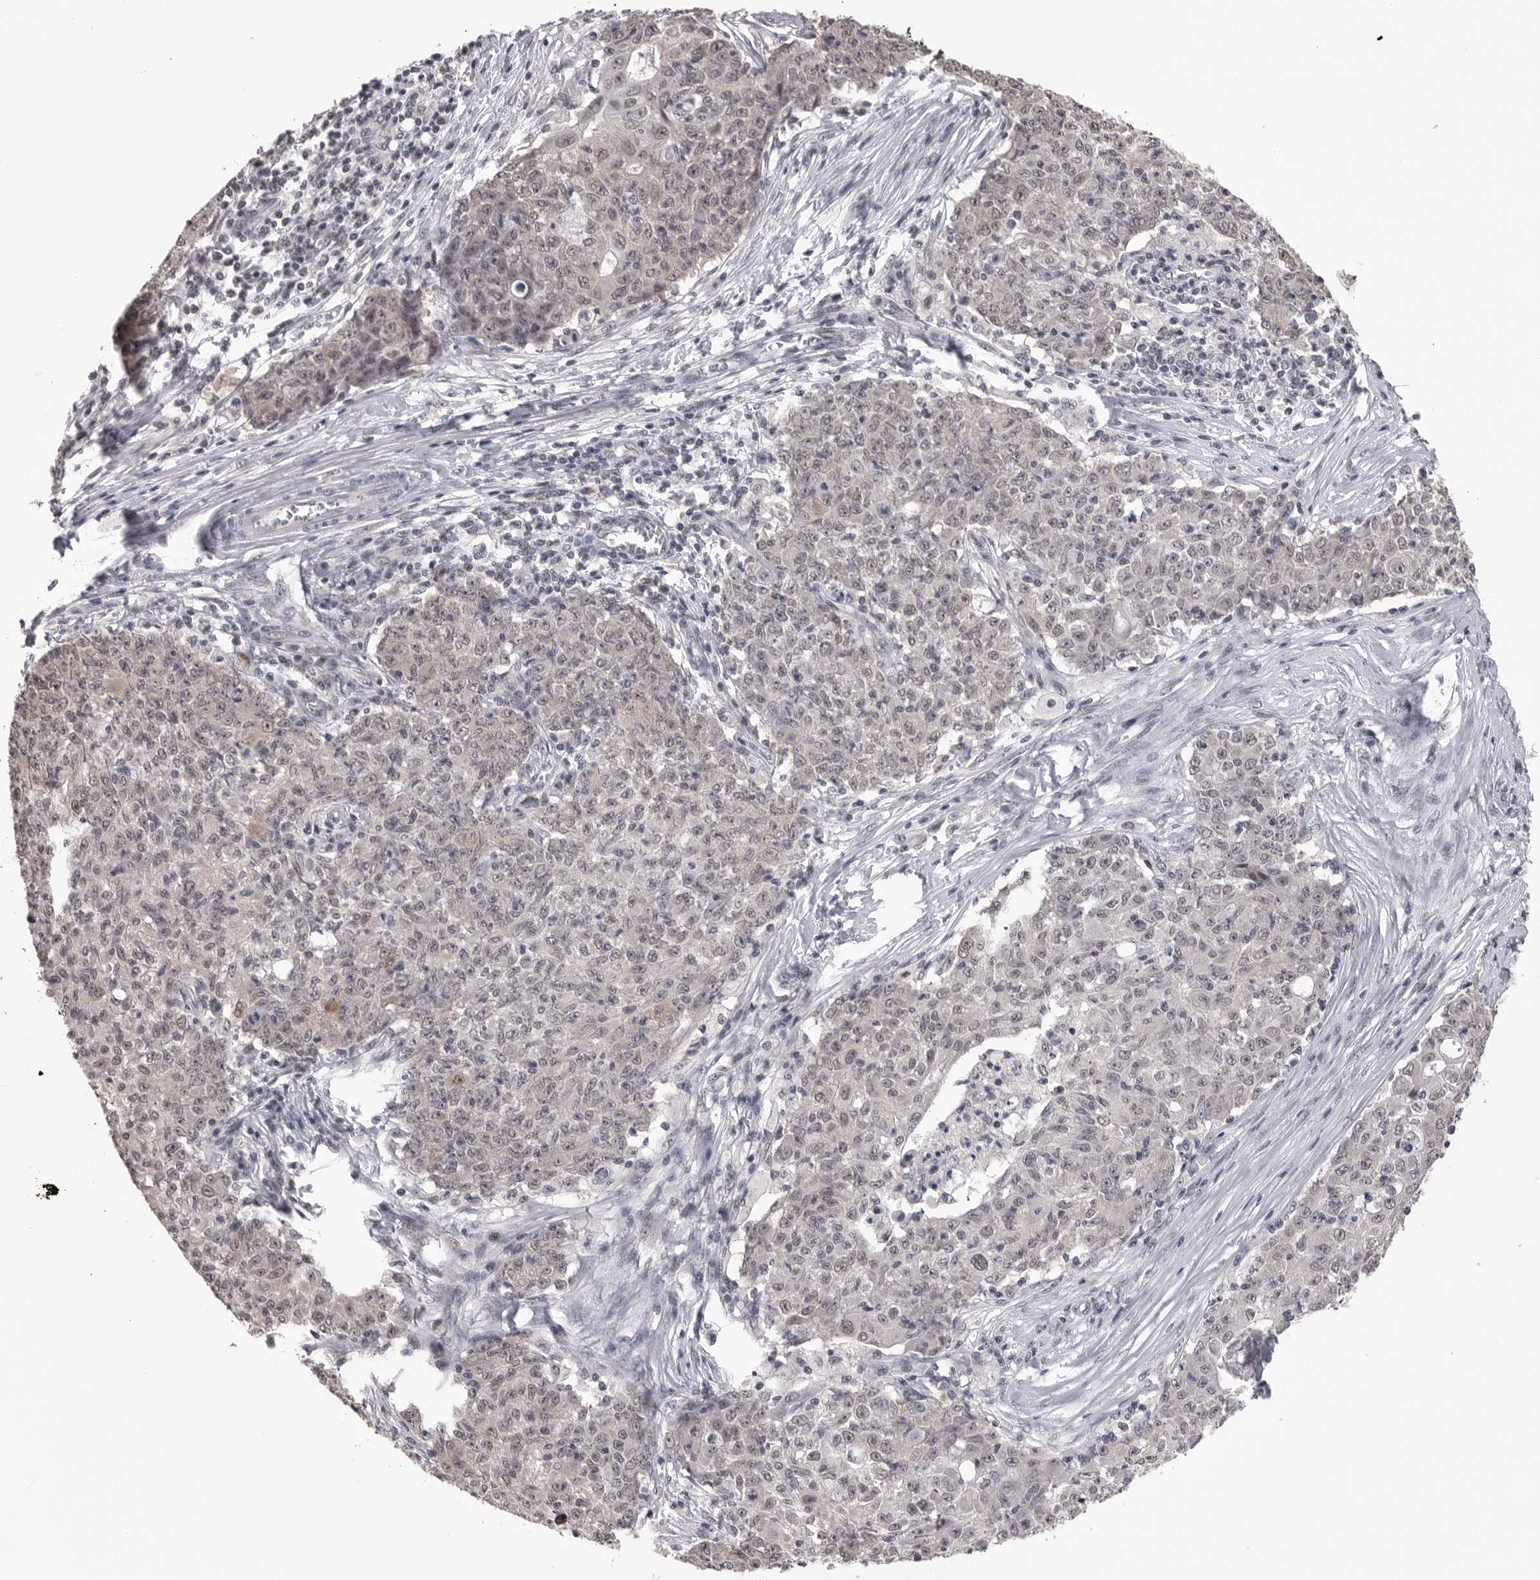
{"staining": {"intensity": "weak", "quantity": ">75%", "location": "nuclear"}, "tissue": "ovarian cancer", "cell_type": "Tumor cells", "image_type": "cancer", "snomed": [{"axis": "morphology", "description": "Carcinoma, endometroid"}, {"axis": "topography", "description": "Ovary"}], "caption": "High-magnification brightfield microscopy of ovarian endometroid carcinoma stained with DAB (3,3'-diaminobenzidine) (brown) and counterstained with hematoxylin (blue). tumor cells exhibit weak nuclear staining is appreciated in approximately>75% of cells.", "gene": "DLG2", "patient": {"sex": "female", "age": 42}}